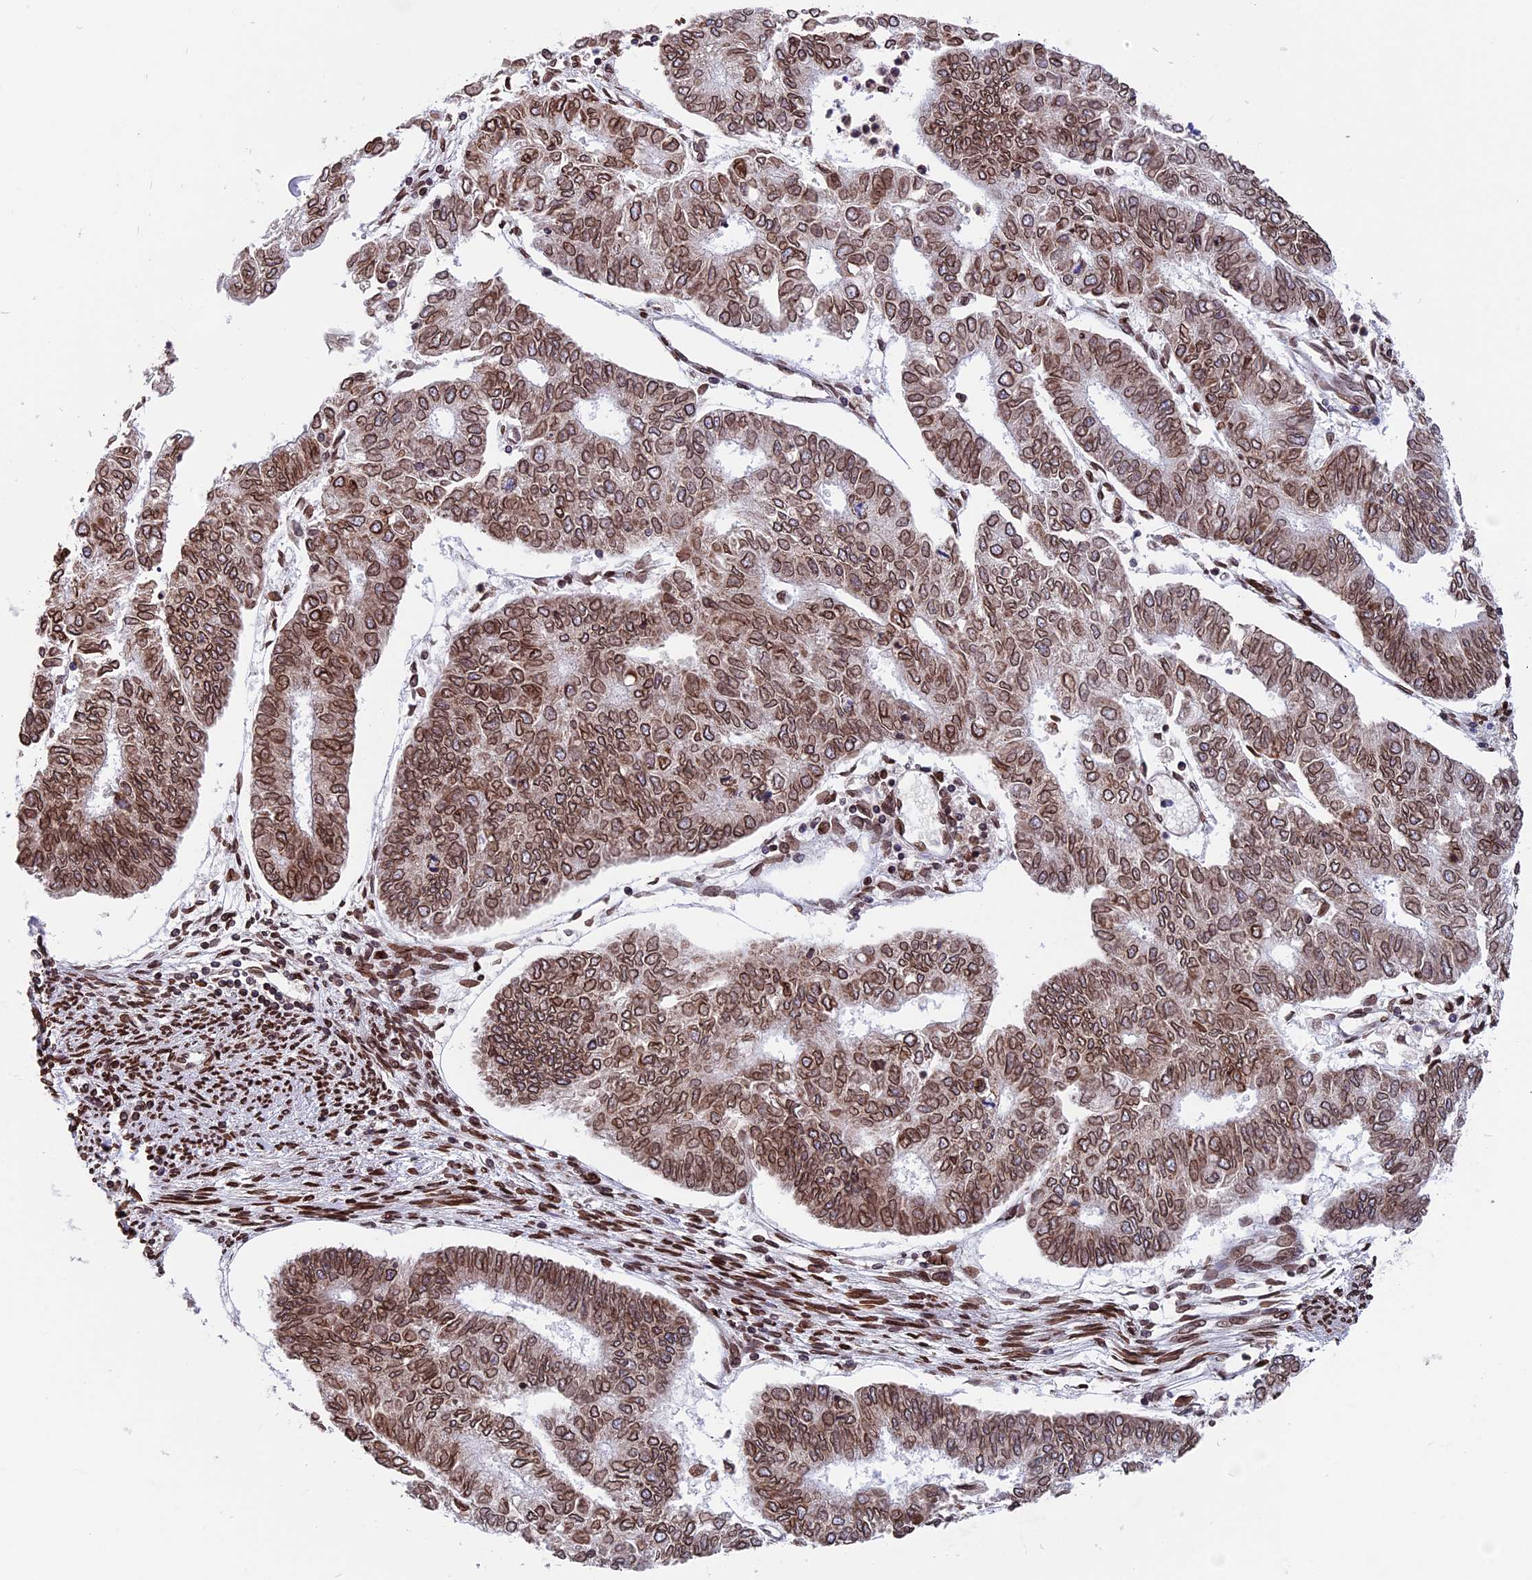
{"staining": {"intensity": "moderate", "quantity": ">75%", "location": "cytoplasmic/membranous,nuclear"}, "tissue": "endometrial cancer", "cell_type": "Tumor cells", "image_type": "cancer", "snomed": [{"axis": "morphology", "description": "Adenocarcinoma, NOS"}, {"axis": "topography", "description": "Endometrium"}], "caption": "Immunohistochemical staining of human adenocarcinoma (endometrial) shows medium levels of moderate cytoplasmic/membranous and nuclear staining in about >75% of tumor cells. (brown staining indicates protein expression, while blue staining denotes nuclei).", "gene": "PTCHD4", "patient": {"sex": "female", "age": 68}}